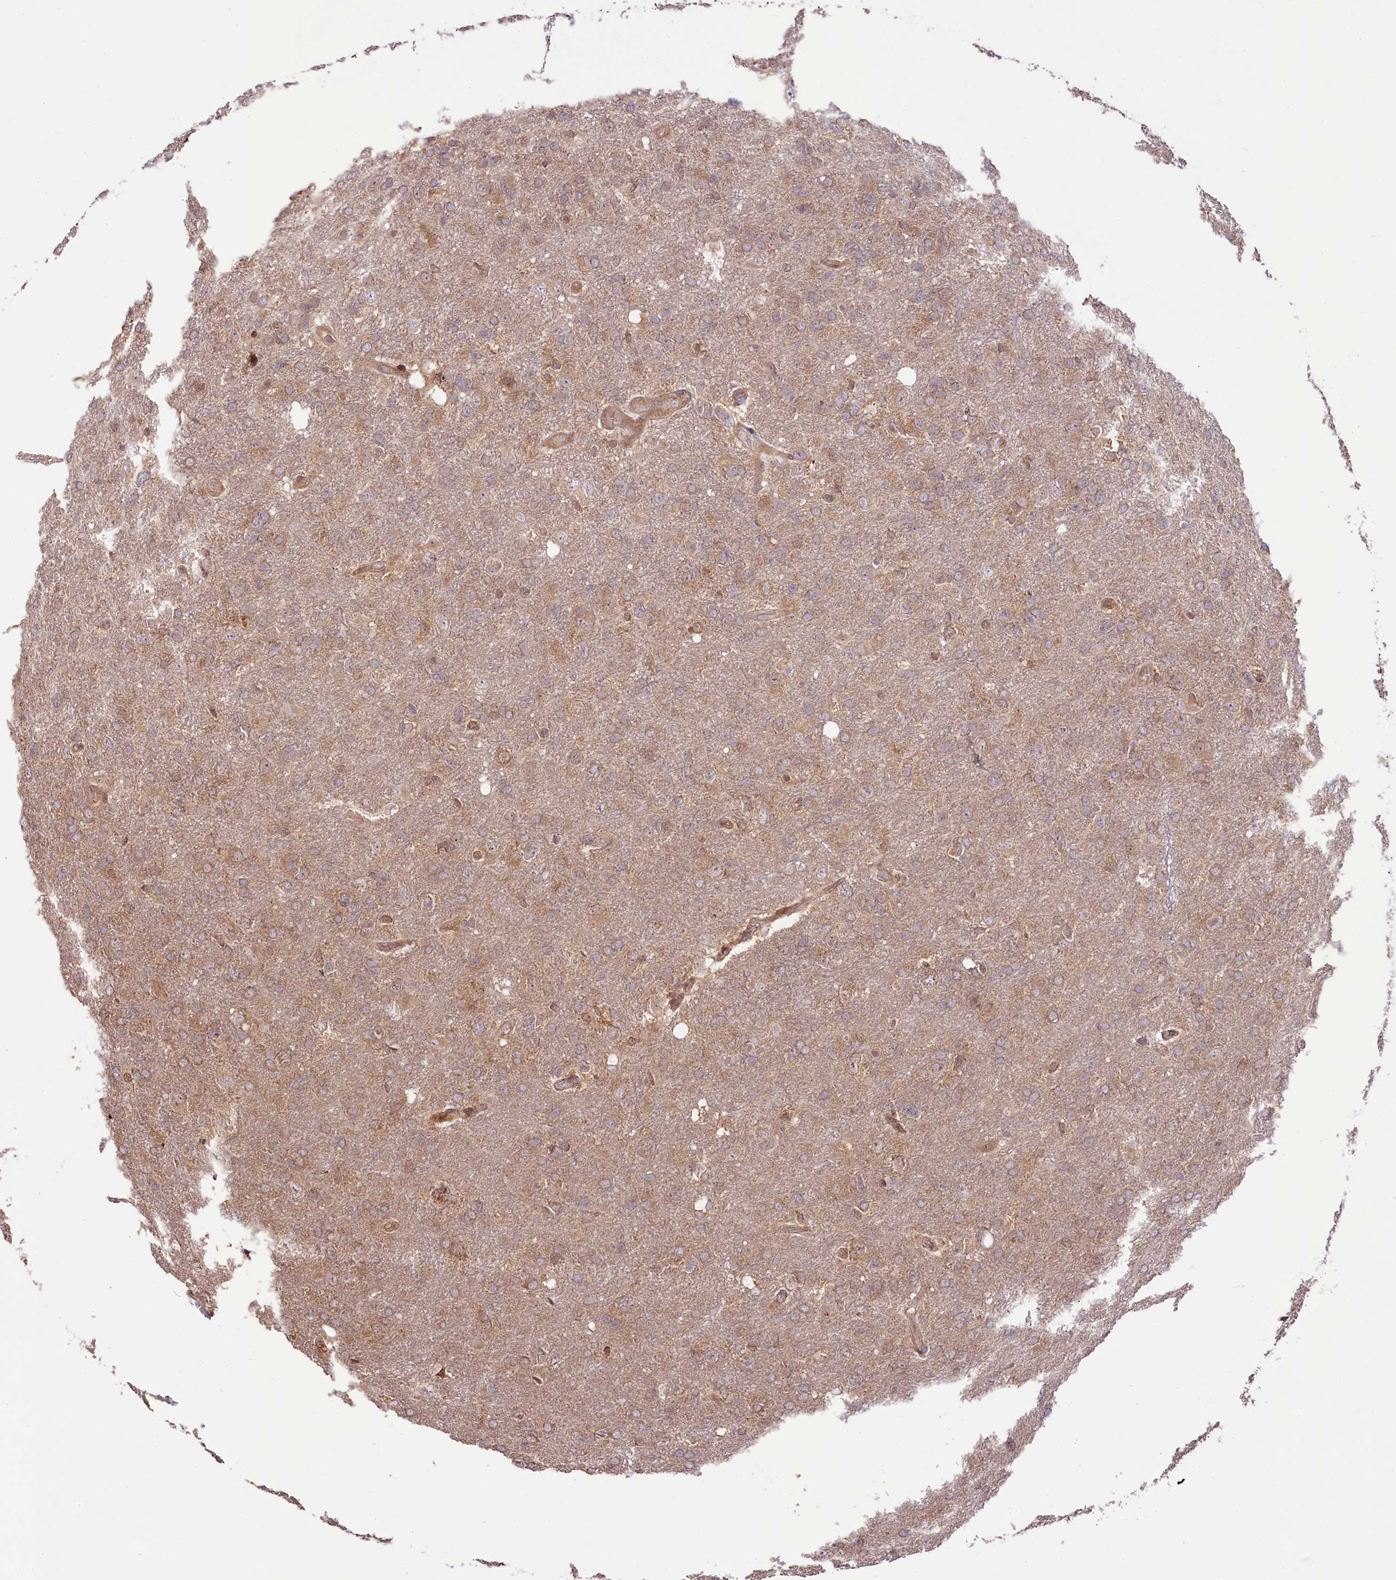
{"staining": {"intensity": "weak", "quantity": ">75%", "location": "cytoplasmic/membranous"}, "tissue": "glioma", "cell_type": "Tumor cells", "image_type": "cancer", "snomed": [{"axis": "morphology", "description": "Glioma, malignant, High grade"}, {"axis": "topography", "description": "Brain"}], "caption": "Immunohistochemical staining of glioma exhibits low levels of weak cytoplasmic/membranous protein expression in about >75% of tumor cells.", "gene": "RIC8A", "patient": {"sex": "male", "age": 61}}